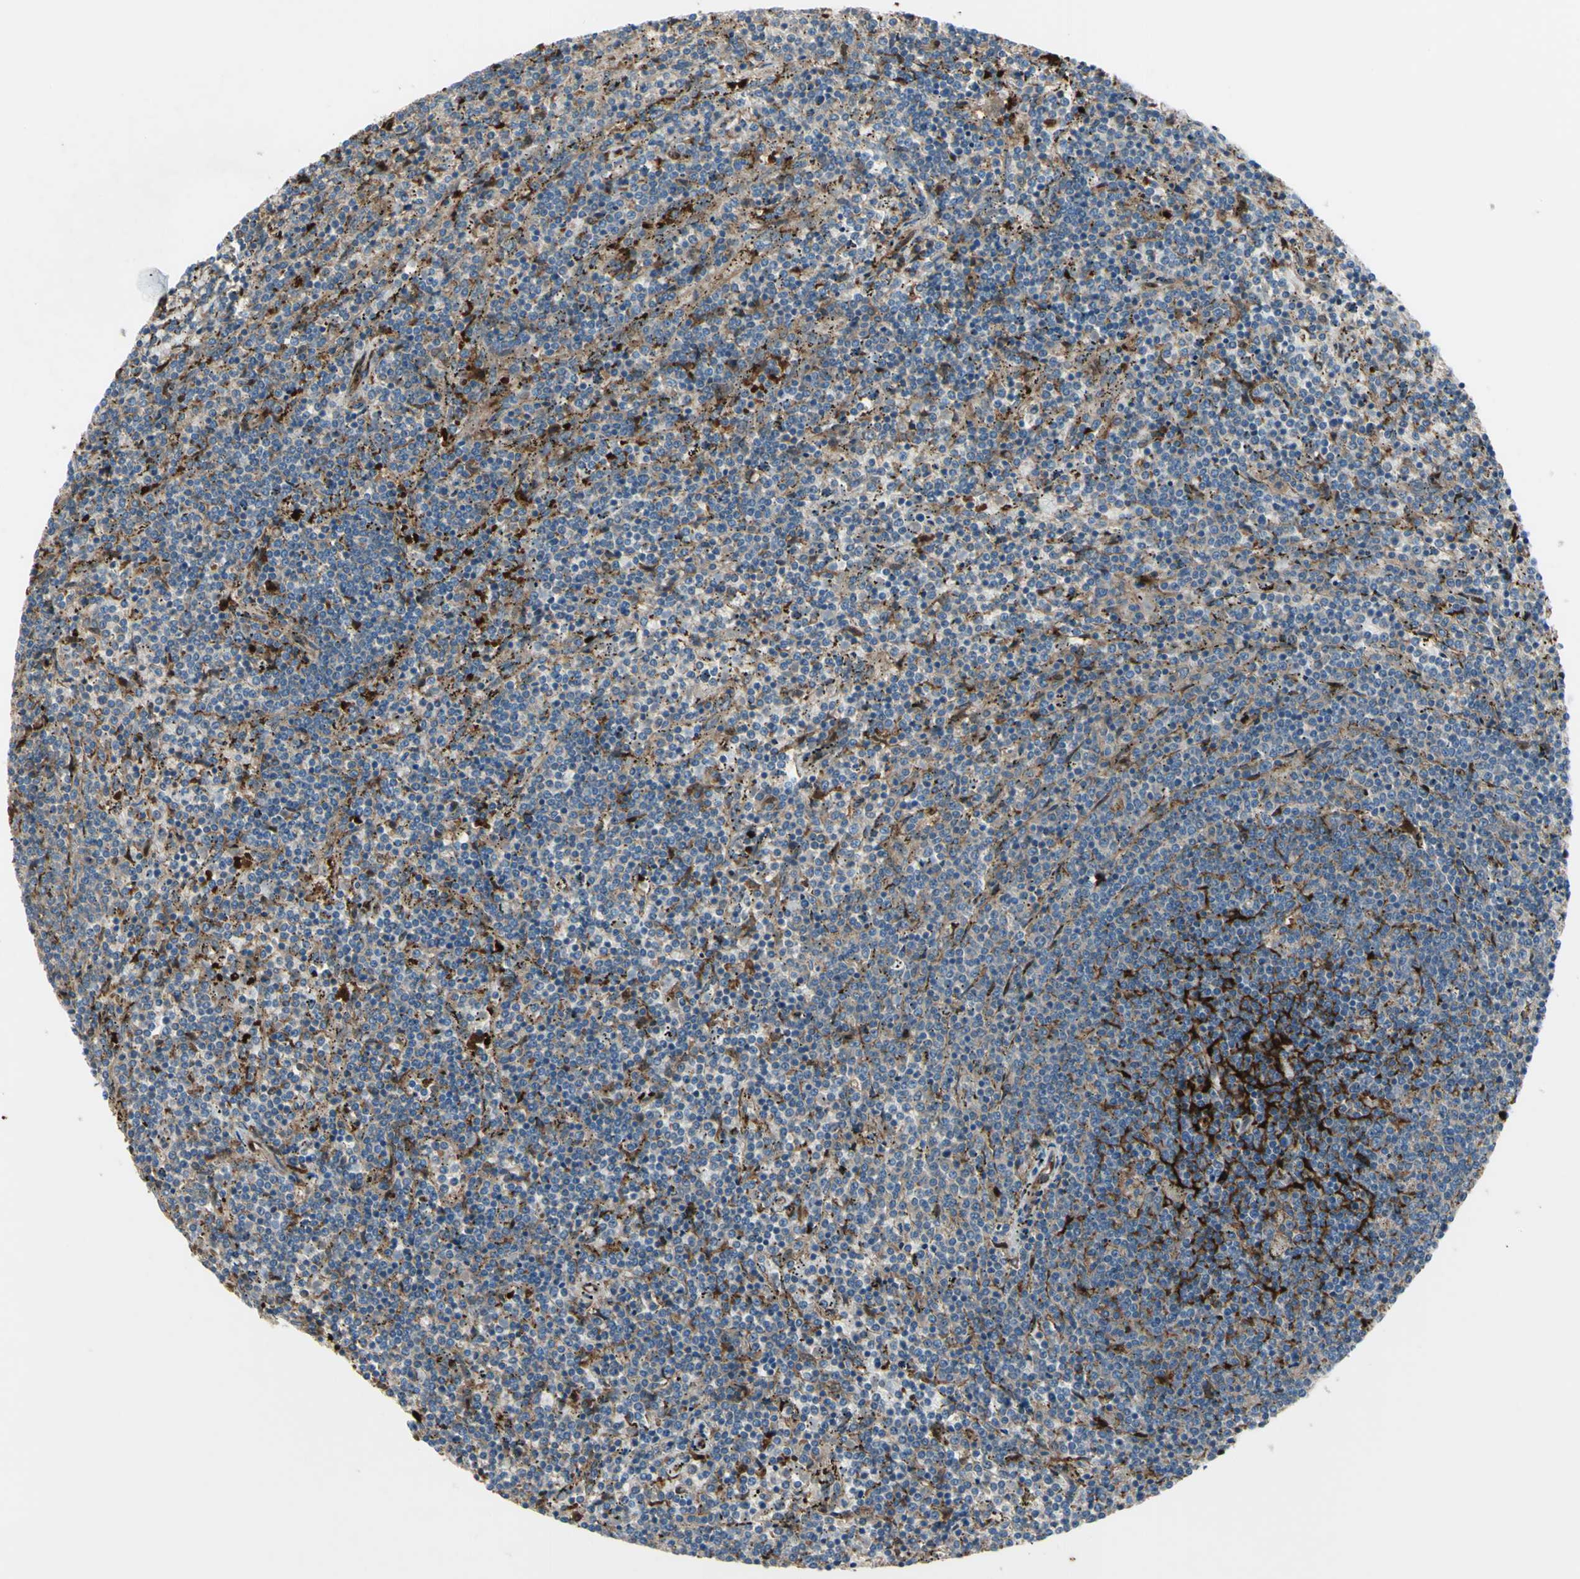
{"staining": {"intensity": "weak", "quantity": "<25%", "location": "cytoplasmic/membranous"}, "tissue": "lymphoma", "cell_type": "Tumor cells", "image_type": "cancer", "snomed": [{"axis": "morphology", "description": "Malignant lymphoma, non-Hodgkin's type, Low grade"}, {"axis": "topography", "description": "Spleen"}], "caption": "Immunohistochemical staining of malignant lymphoma, non-Hodgkin's type (low-grade) displays no significant positivity in tumor cells. (DAB (3,3'-diaminobenzidine) IHC visualized using brightfield microscopy, high magnification).", "gene": "IGSF9B", "patient": {"sex": "female", "age": 50}}